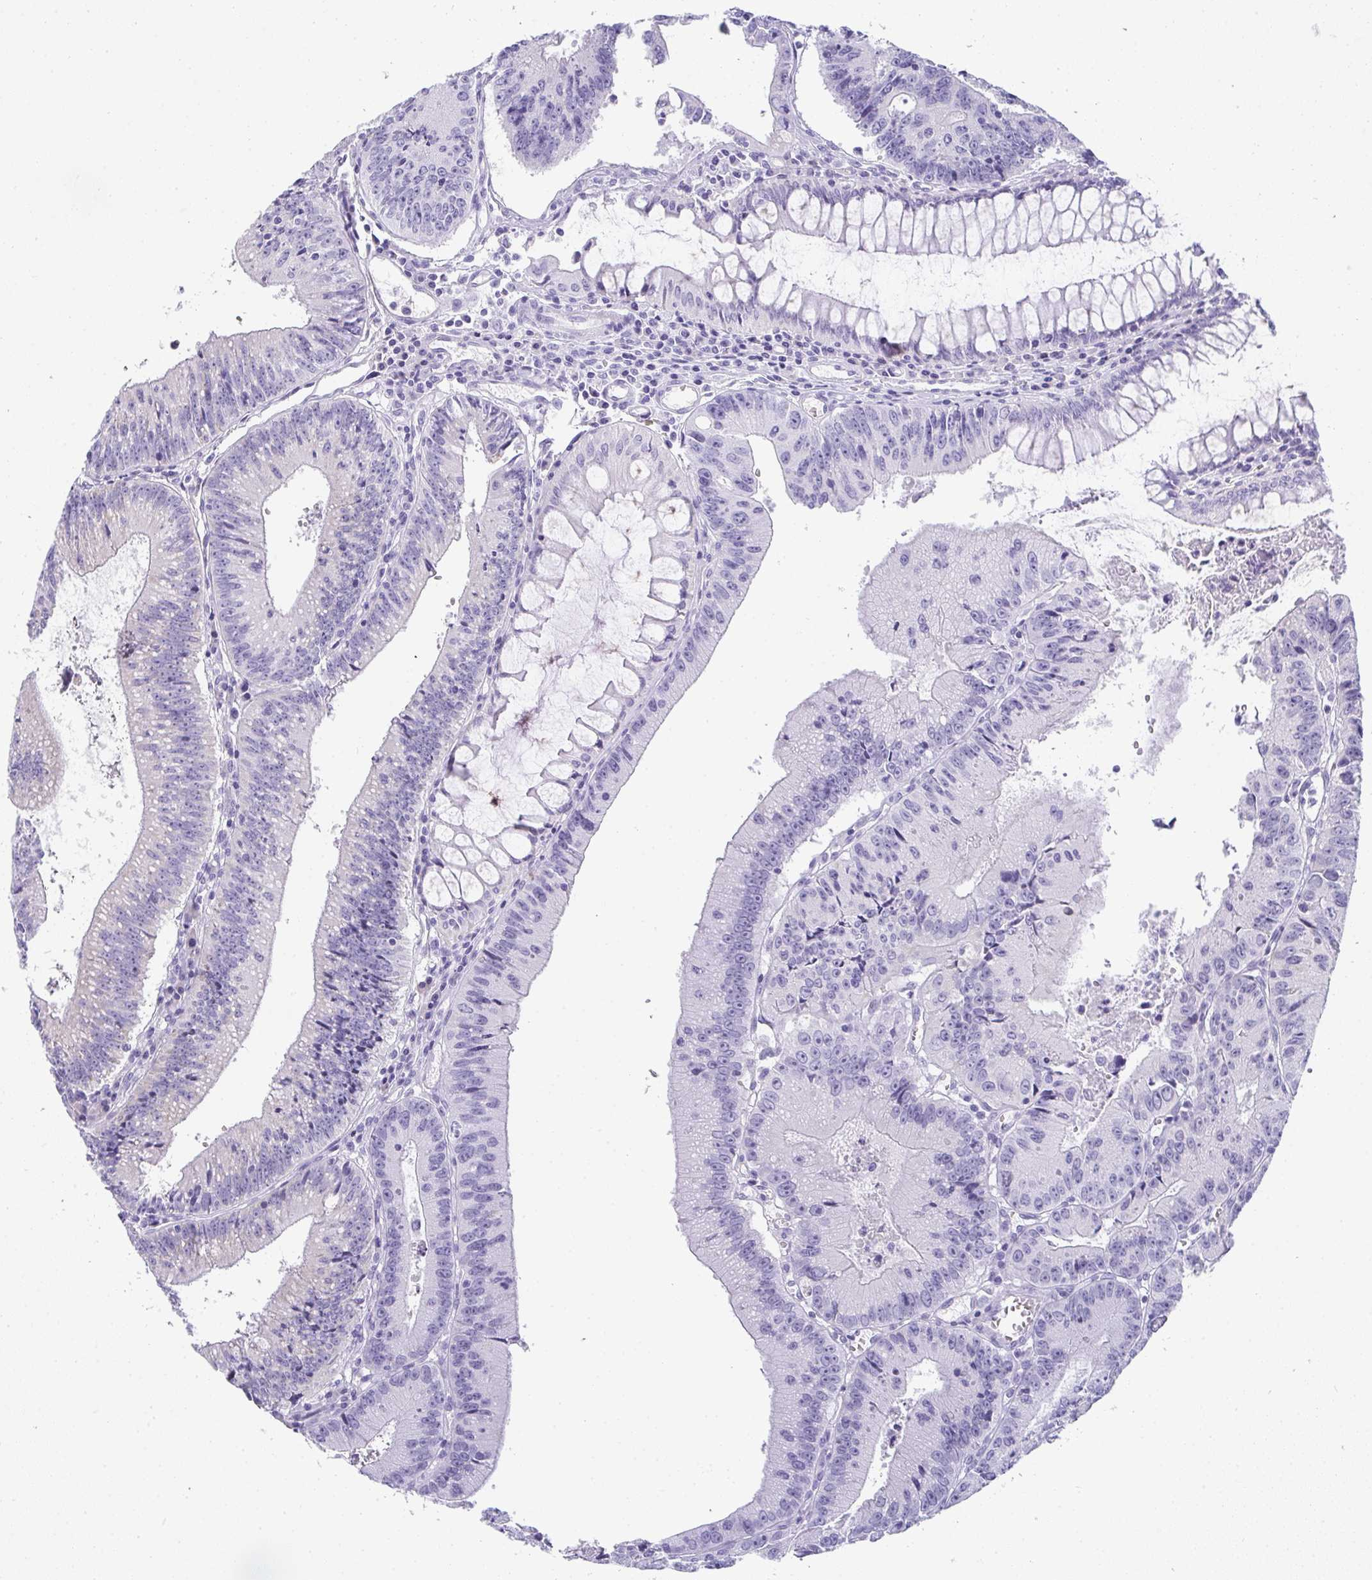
{"staining": {"intensity": "negative", "quantity": "none", "location": "none"}, "tissue": "colorectal cancer", "cell_type": "Tumor cells", "image_type": "cancer", "snomed": [{"axis": "morphology", "description": "Adenocarcinoma, NOS"}, {"axis": "topography", "description": "Rectum"}], "caption": "Immunohistochemical staining of adenocarcinoma (colorectal) shows no significant positivity in tumor cells.", "gene": "ZSWIM3", "patient": {"sex": "female", "age": 81}}